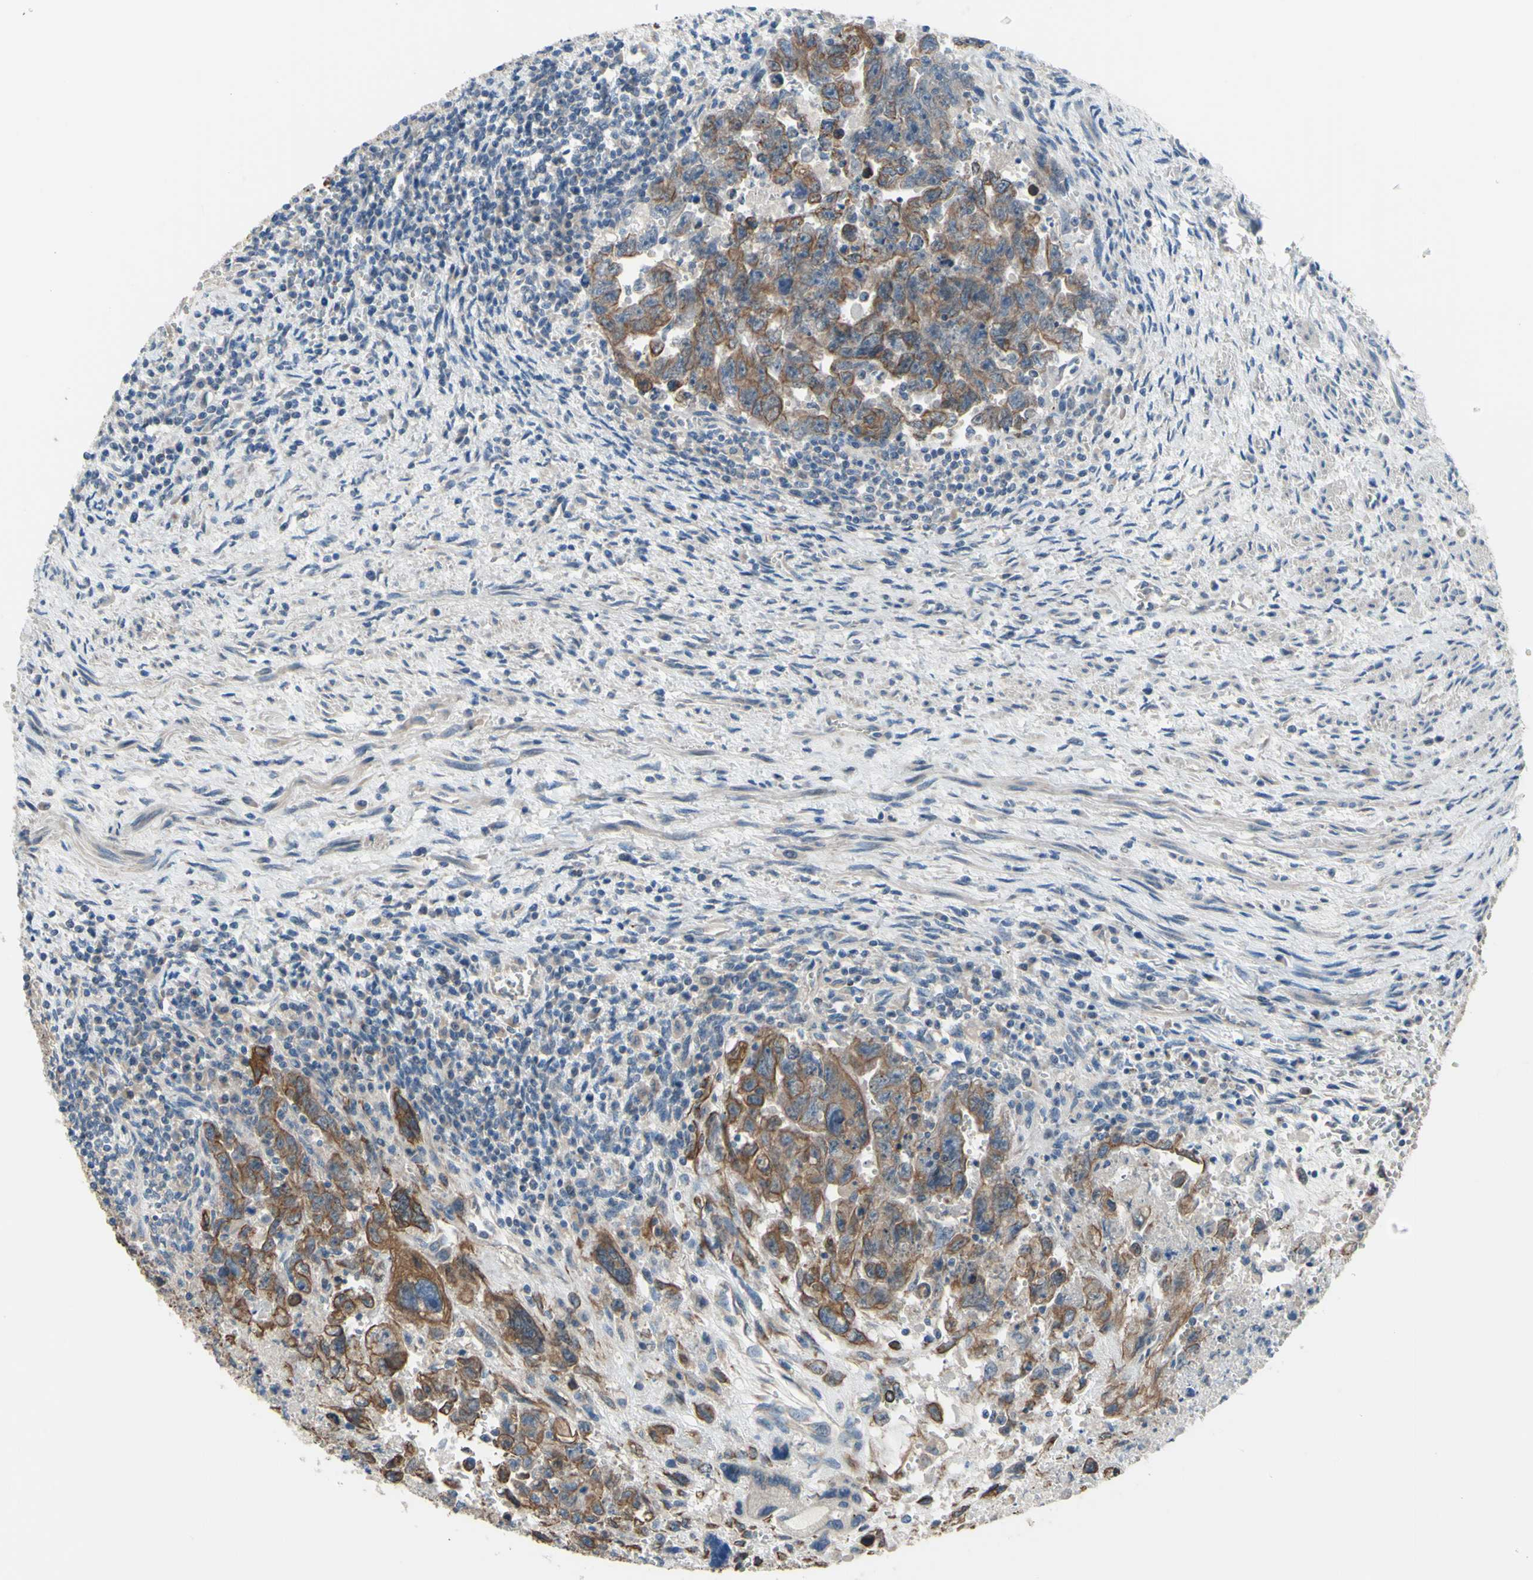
{"staining": {"intensity": "moderate", "quantity": ">75%", "location": "cytoplasmic/membranous"}, "tissue": "testis cancer", "cell_type": "Tumor cells", "image_type": "cancer", "snomed": [{"axis": "morphology", "description": "Carcinoma, Embryonal, NOS"}, {"axis": "topography", "description": "Testis"}], "caption": "The immunohistochemical stain highlights moderate cytoplasmic/membranous staining in tumor cells of embryonal carcinoma (testis) tissue.", "gene": "GRAMD2B", "patient": {"sex": "male", "age": 28}}